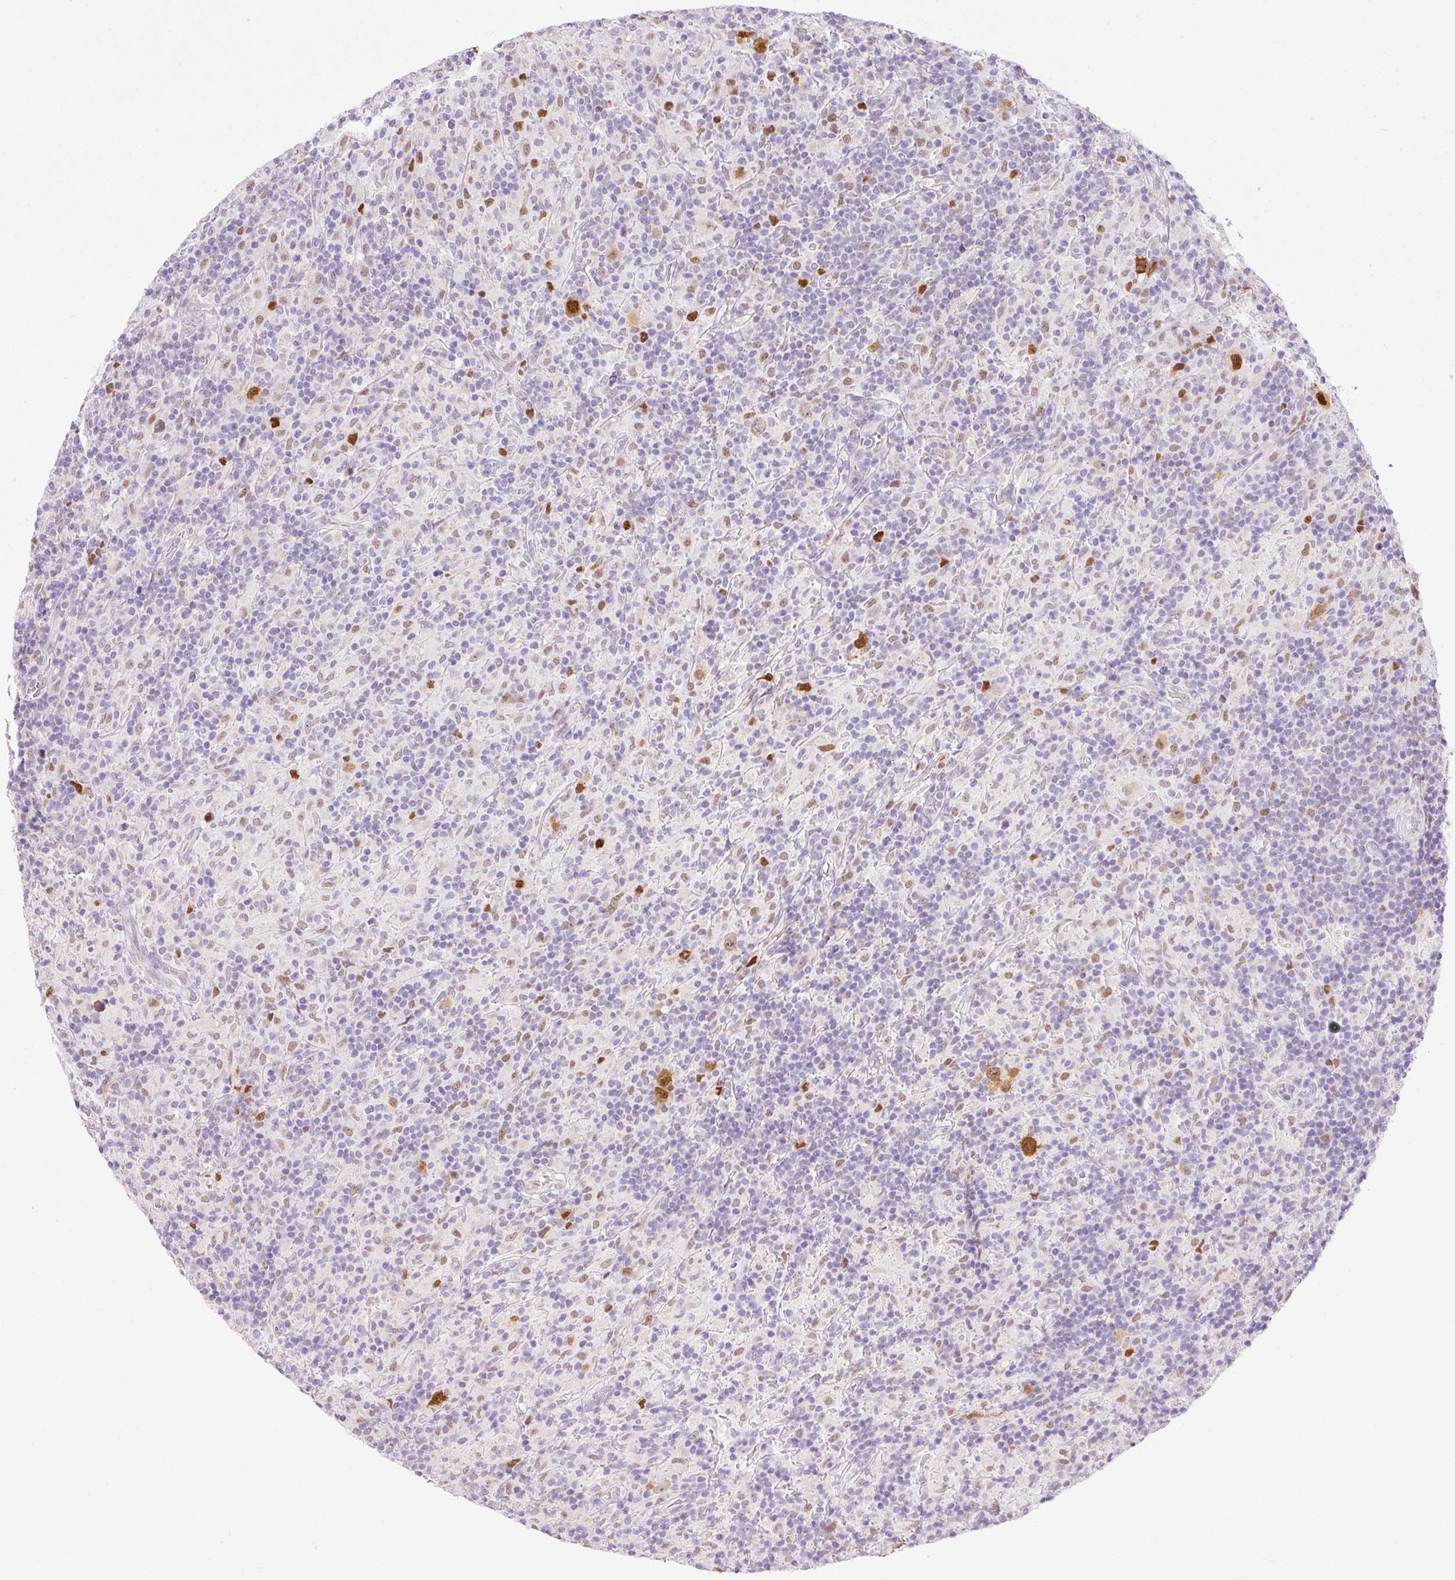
{"staining": {"intensity": "moderate", "quantity": ">75%", "location": "nuclear"}, "tissue": "lymphoma", "cell_type": "Tumor cells", "image_type": "cancer", "snomed": [{"axis": "morphology", "description": "Hodgkin's disease, NOS"}, {"axis": "topography", "description": "Lymph node"}], "caption": "A brown stain shows moderate nuclear staining of a protein in lymphoma tumor cells. (Brightfield microscopy of DAB IHC at high magnification).", "gene": "KPNA2", "patient": {"sex": "male", "age": 70}}